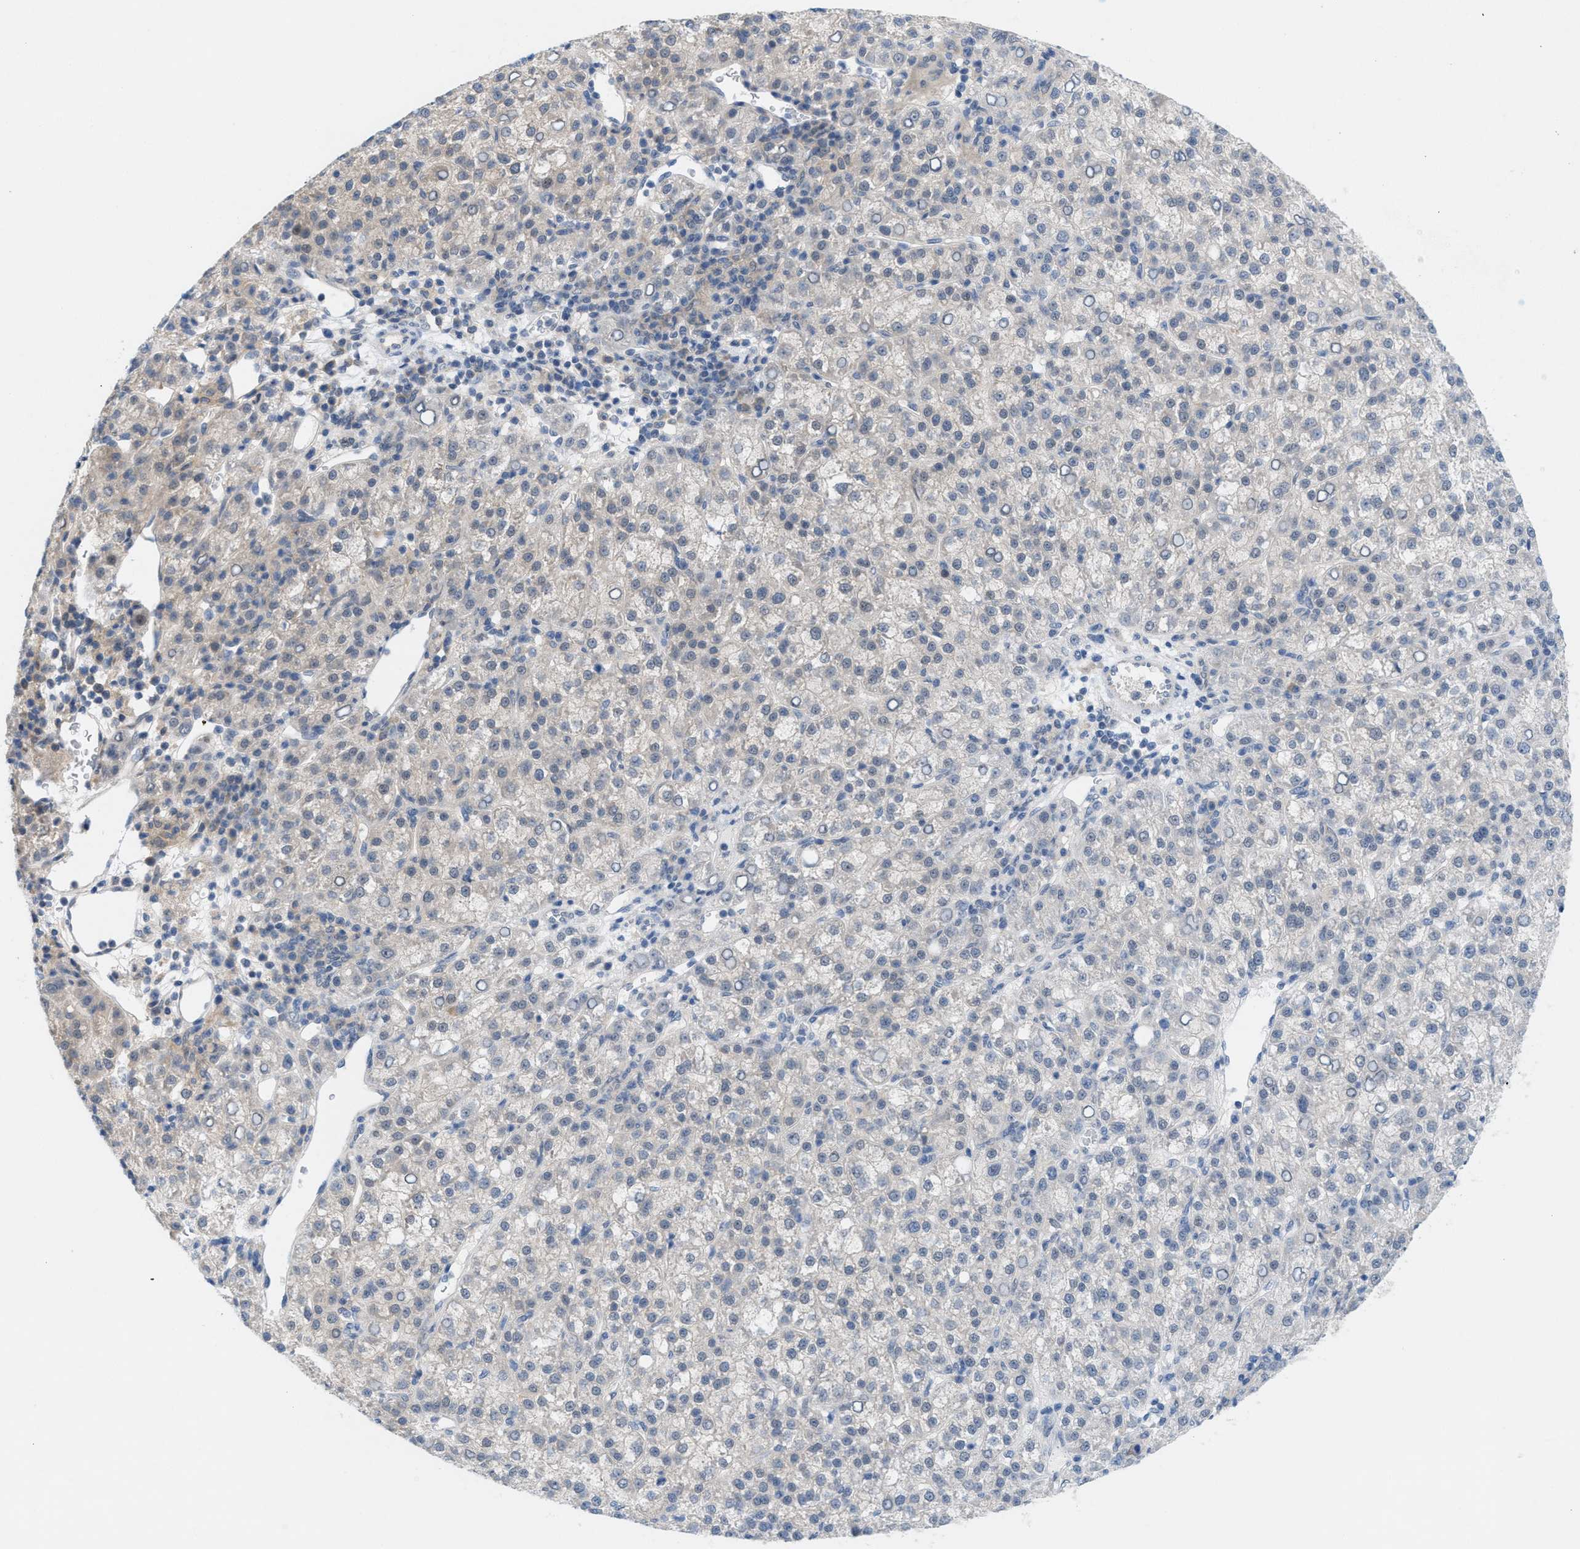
{"staining": {"intensity": "negative", "quantity": "none", "location": "none"}, "tissue": "liver cancer", "cell_type": "Tumor cells", "image_type": "cancer", "snomed": [{"axis": "morphology", "description": "Carcinoma, Hepatocellular, NOS"}, {"axis": "topography", "description": "Liver"}], "caption": "Immunohistochemical staining of human liver cancer demonstrates no significant expression in tumor cells.", "gene": "WIPI2", "patient": {"sex": "female", "age": 58}}